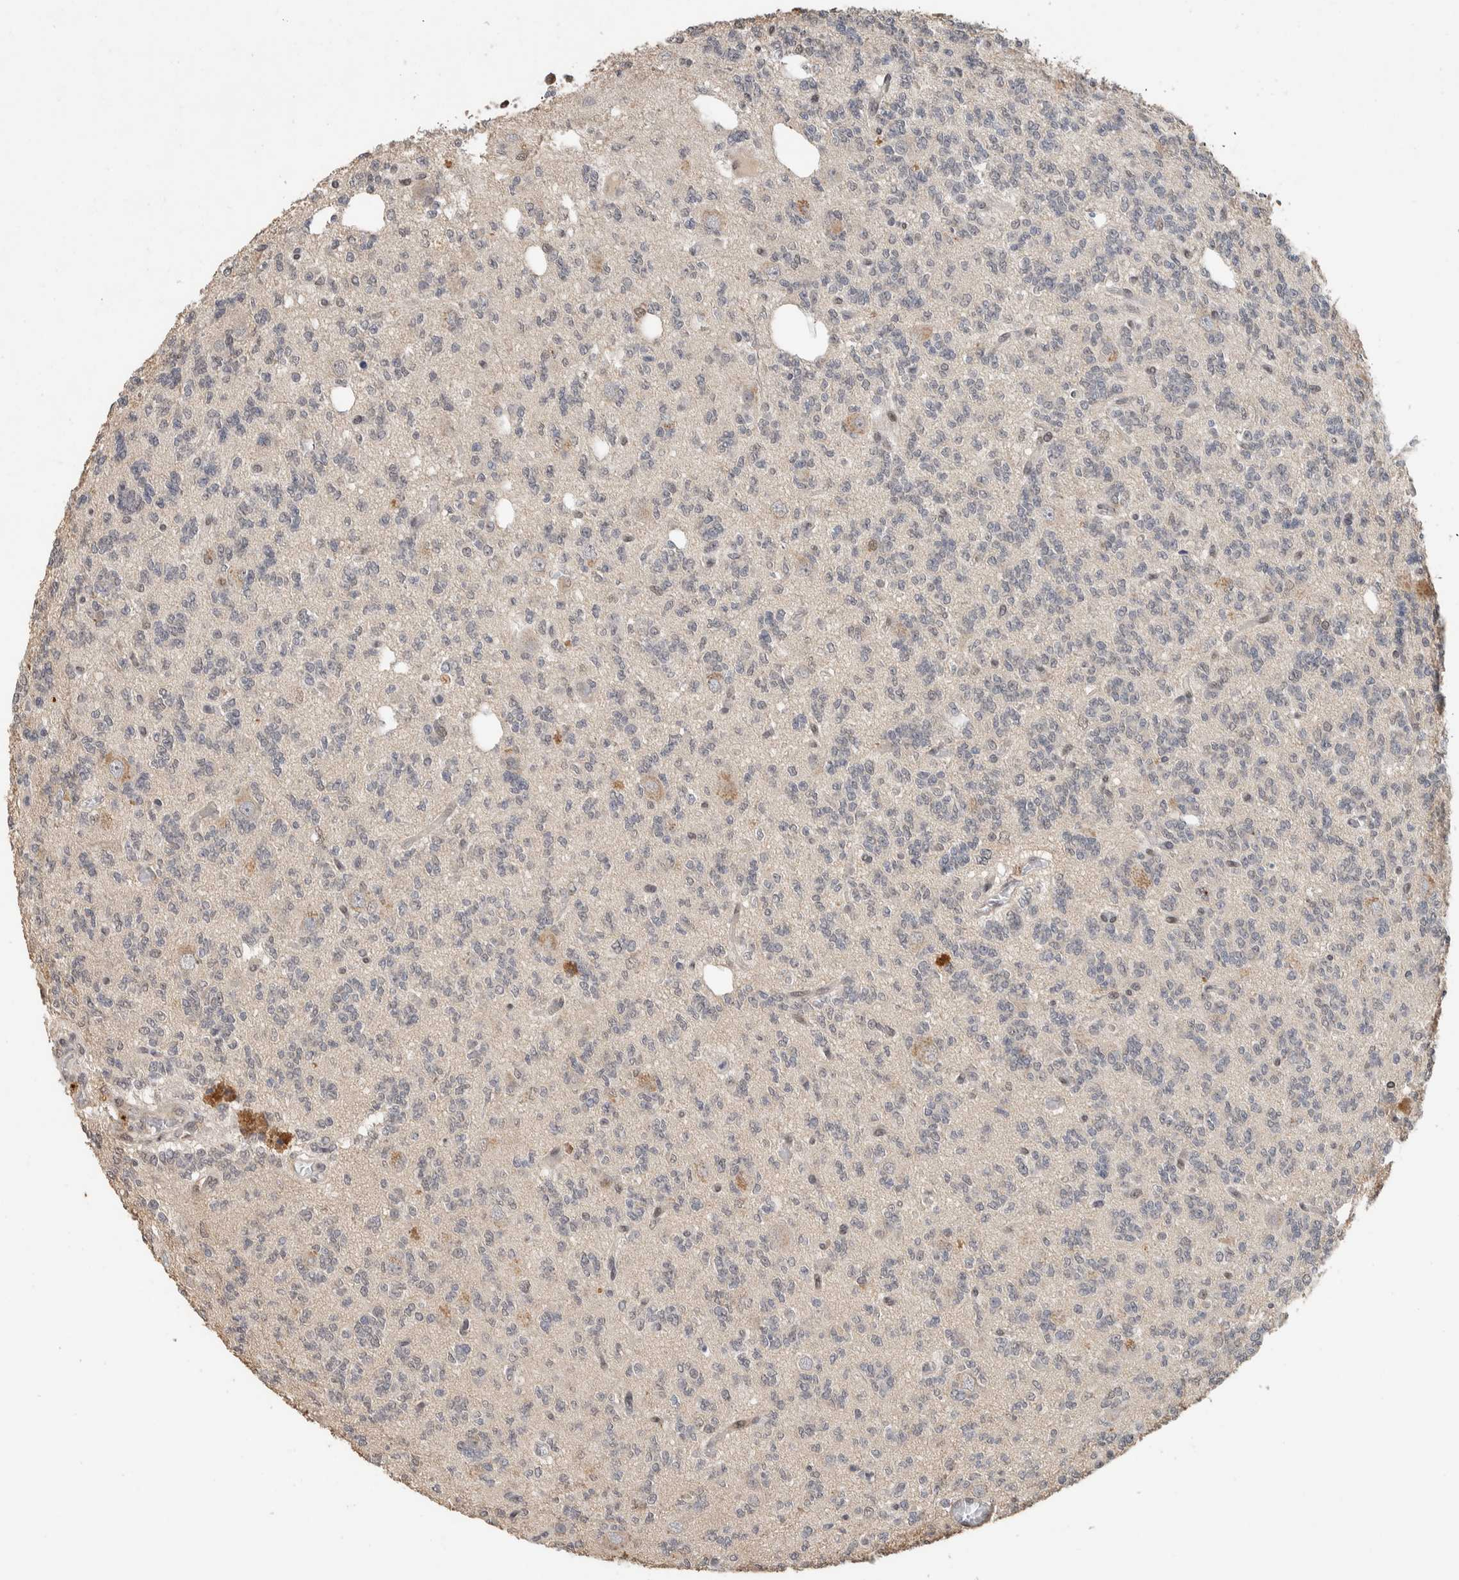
{"staining": {"intensity": "negative", "quantity": "none", "location": "none"}, "tissue": "glioma", "cell_type": "Tumor cells", "image_type": "cancer", "snomed": [{"axis": "morphology", "description": "Glioma, malignant, Low grade"}, {"axis": "topography", "description": "Brain"}], "caption": "IHC photomicrograph of malignant glioma (low-grade) stained for a protein (brown), which demonstrates no expression in tumor cells. Nuclei are stained in blue.", "gene": "CYSRT1", "patient": {"sex": "male", "age": 38}}